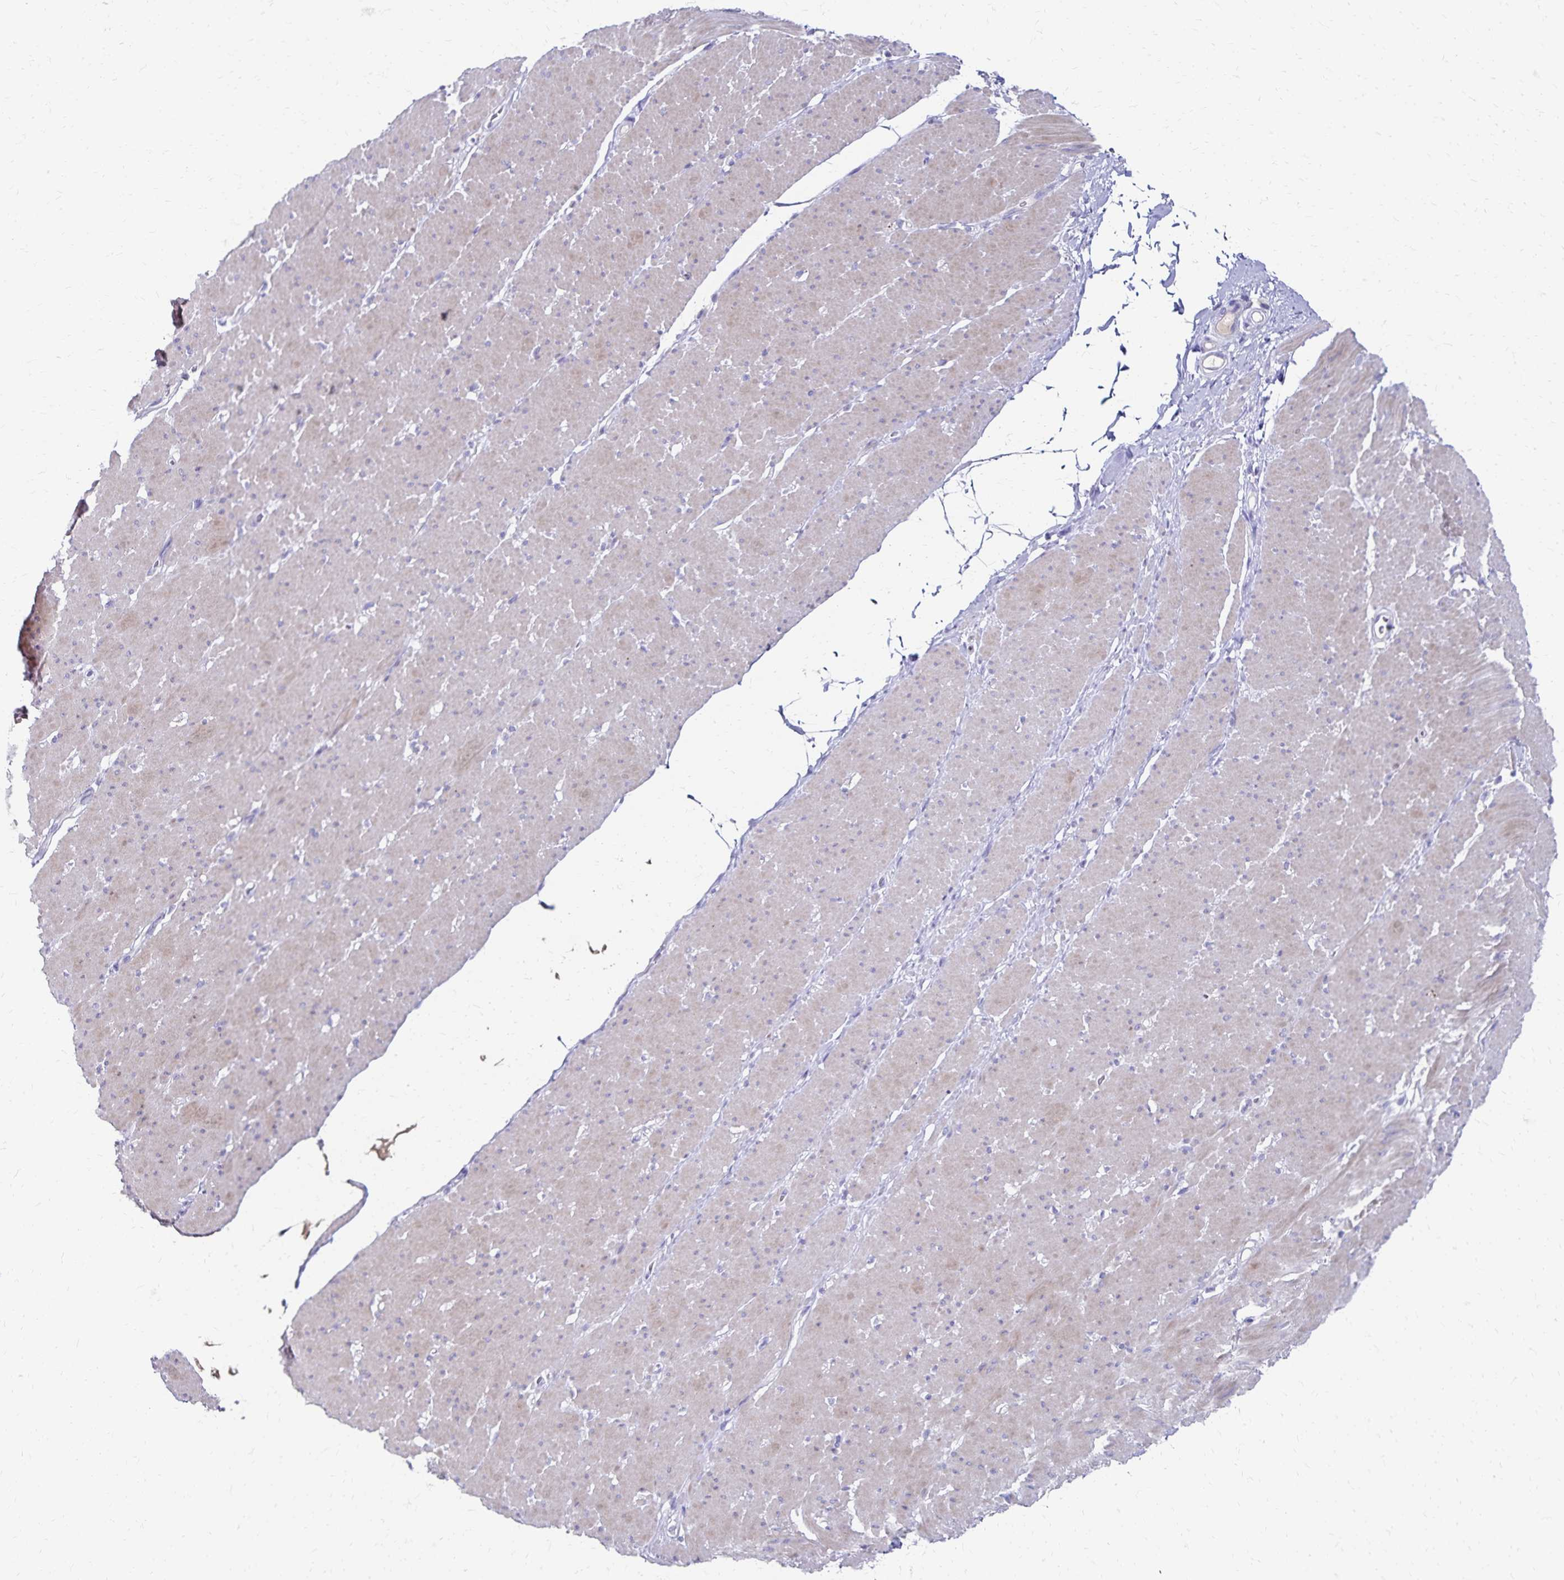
{"staining": {"intensity": "negative", "quantity": "none", "location": "none"}, "tissue": "smooth muscle", "cell_type": "Smooth muscle cells", "image_type": "normal", "snomed": [{"axis": "morphology", "description": "Normal tissue, NOS"}, {"axis": "topography", "description": "Smooth muscle"}, {"axis": "topography", "description": "Rectum"}], "caption": "Immunohistochemistry (IHC) photomicrograph of benign human smooth muscle stained for a protein (brown), which reveals no staining in smooth muscle cells. The staining was performed using DAB to visualize the protein expression in brown, while the nuclei were stained in blue with hematoxylin (Magnification: 20x).", "gene": "PAX5", "patient": {"sex": "male", "age": 53}}